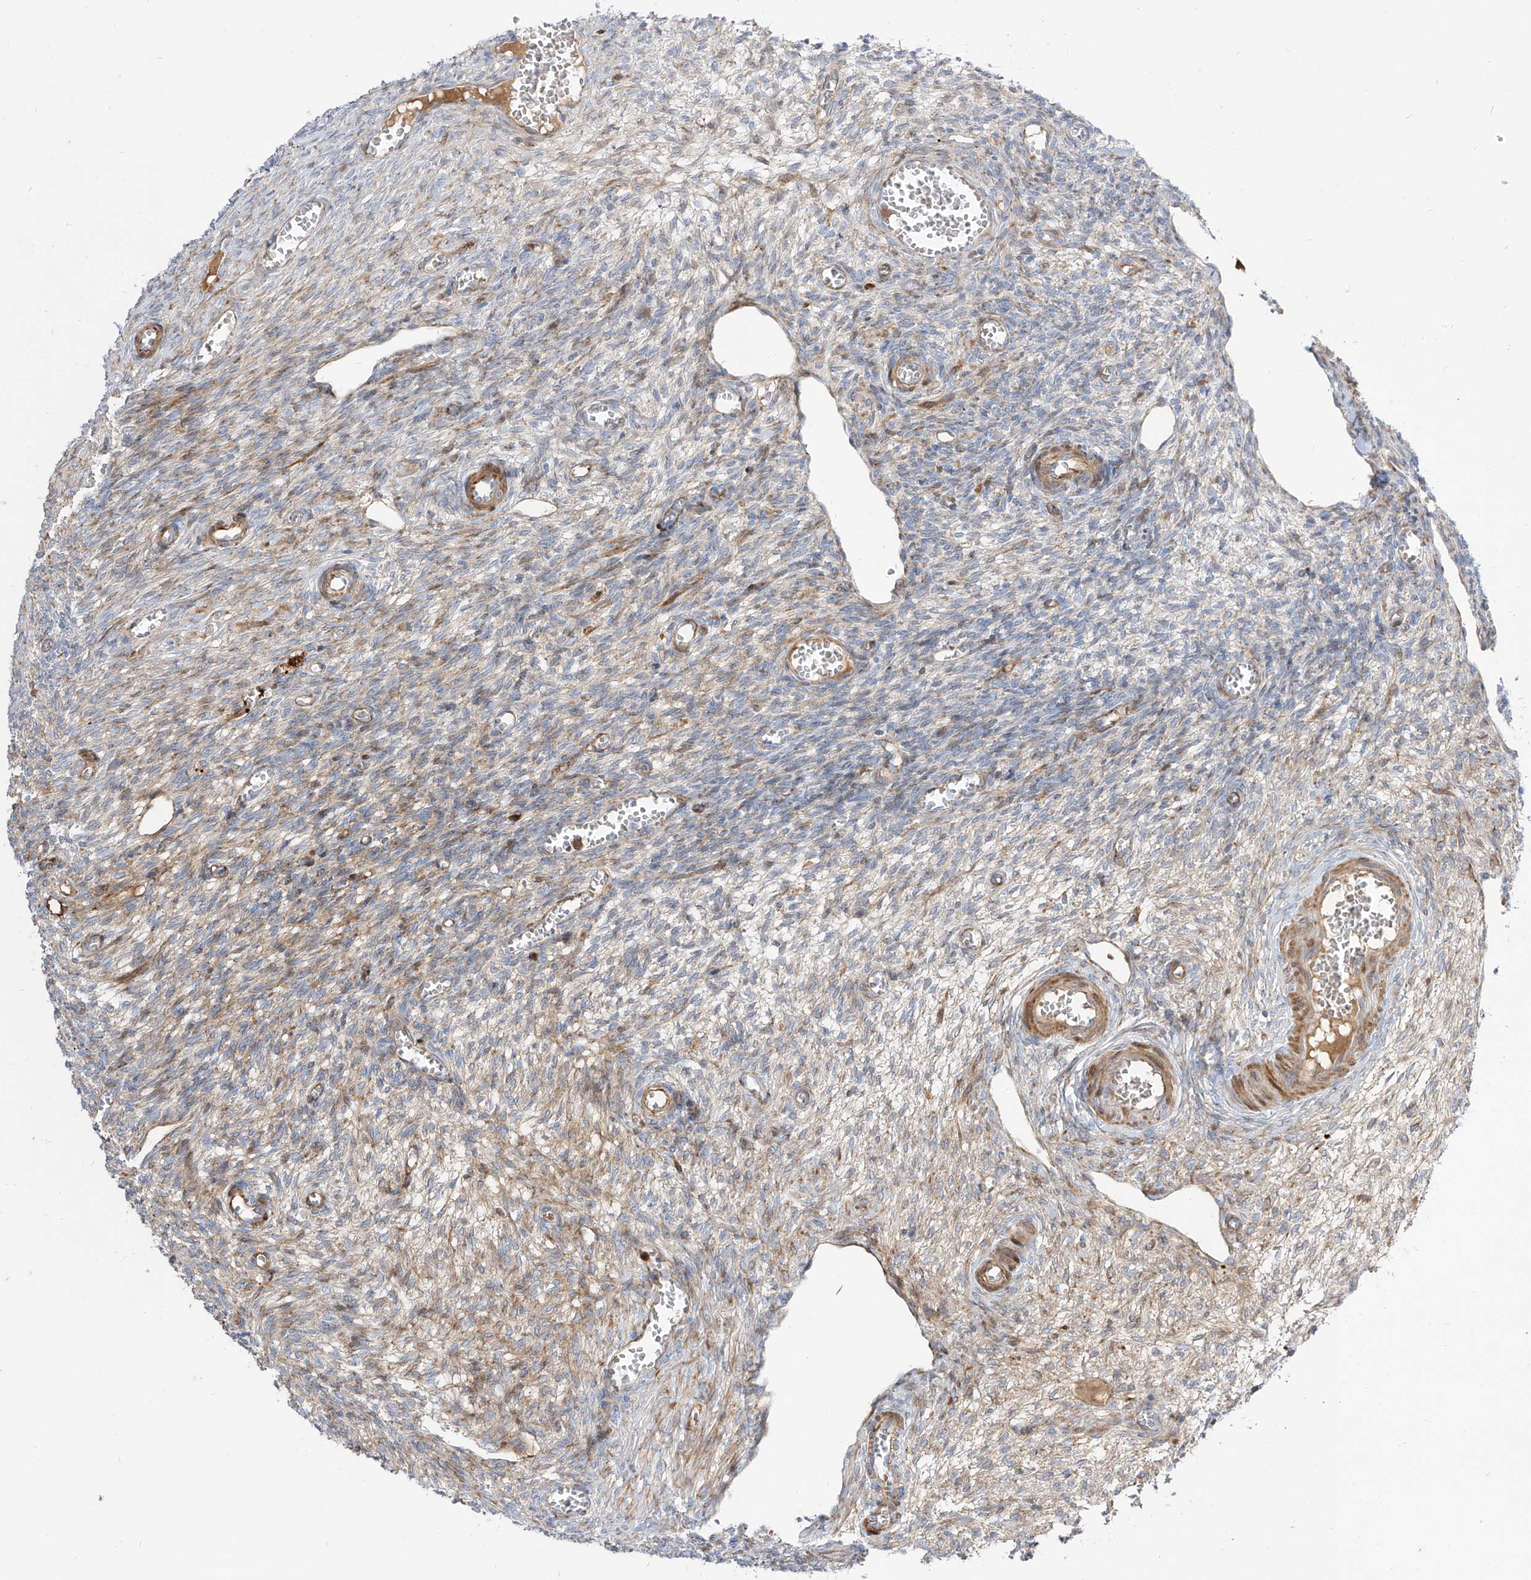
{"staining": {"intensity": "weak", "quantity": "<25%", "location": "cytoplasmic/membranous"}, "tissue": "ovary", "cell_type": "Ovarian stroma cells", "image_type": "normal", "snomed": [{"axis": "morphology", "description": "Normal tissue, NOS"}, {"axis": "topography", "description": "Ovary"}], "caption": "Ovarian stroma cells are negative for protein expression in normal human ovary. (DAB (3,3'-diaminobenzidine) immunohistochemistry (IHC) visualized using brightfield microscopy, high magnification).", "gene": "KYNU", "patient": {"sex": "female", "age": 27}}